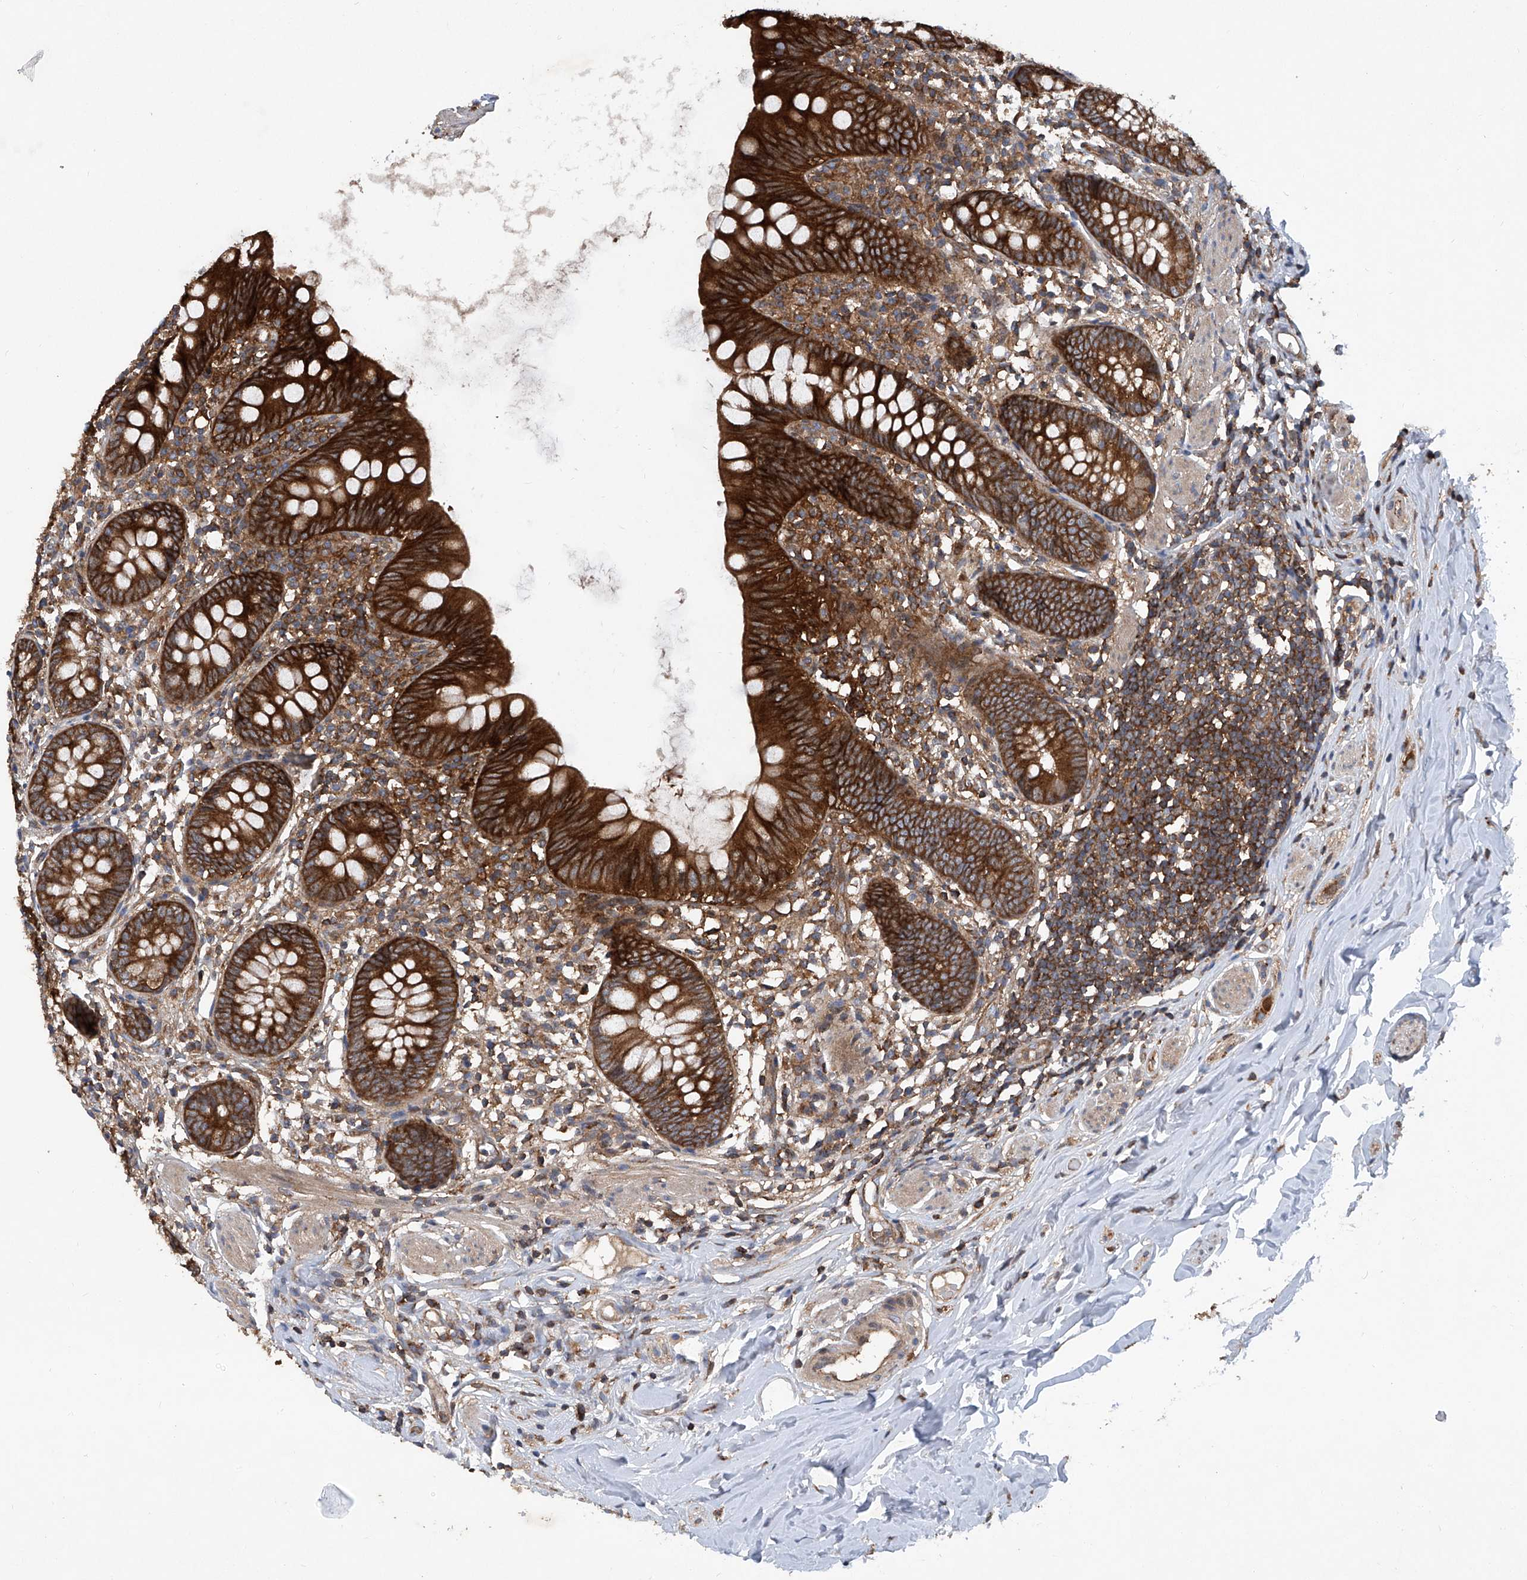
{"staining": {"intensity": "strong", "quantity": ">75%", "location": "cytoplasmic/membranous"}, "tissue": "appendix", "cell_type": "Glandular cells", "image_type": "normal", "snomed": [{"axis": "morphology", "description": "Normal tissue, NOS"}, {"axis": "topography", "description": "Appendix"}], "caption": "Immunohistochemical staining of normal human appendix reveals >75% levels of strong cytoplasmic/membranous protein staining in about >75% of glandular cells. The staining was performed using DAB (3,3'-diaminobenzidine) to visualize the protein expression in brown, while the nuclei were stained in blue with hematoxylin (Magnification: 20x).", "gene": "SMAP1", "patient": {"sex": "female", "age": 62}}